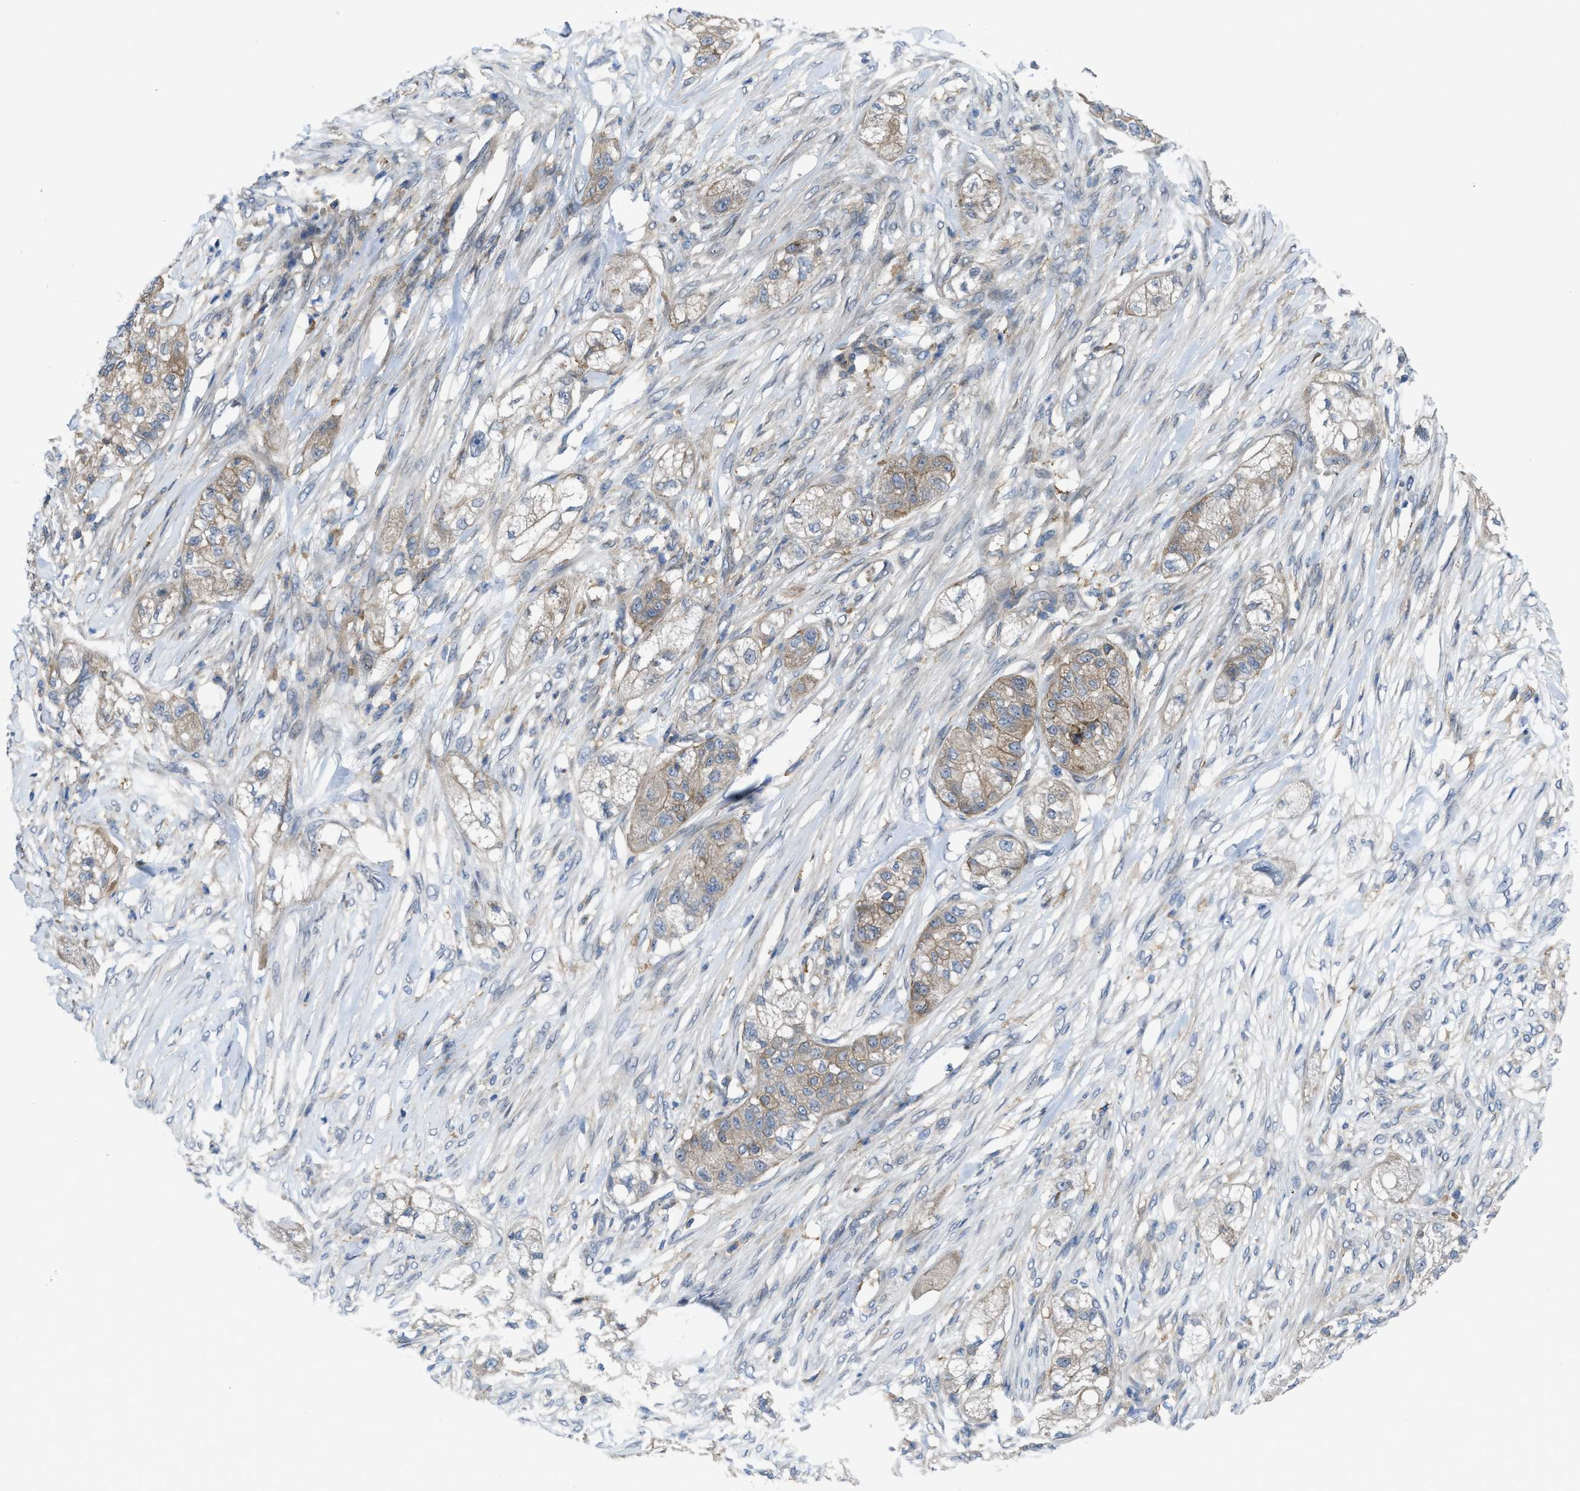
{"staining": {"intensity": "moderate", "quantity": "25%-75%", "location": "cytoplasmic/membranous"}, "tissue": "pancreatic cancer", "cell_type": "Tumor cells", "image_type": "cancer", "snomed": [{"axis": "morphology", "description": "Adenocarcinoma, NOS"}, {"axis": "topography", "description": "Pancreas"}], "caption": "A high-resolution micrograph shows IHC staining of pancreatic adenocarcinoma, which displays moderate cytoplasmic/membranous staining in approximately 25%-75% of tumor cells.", "gene": "MYO18A", "patient": {"sex": "female", "age": 78}}